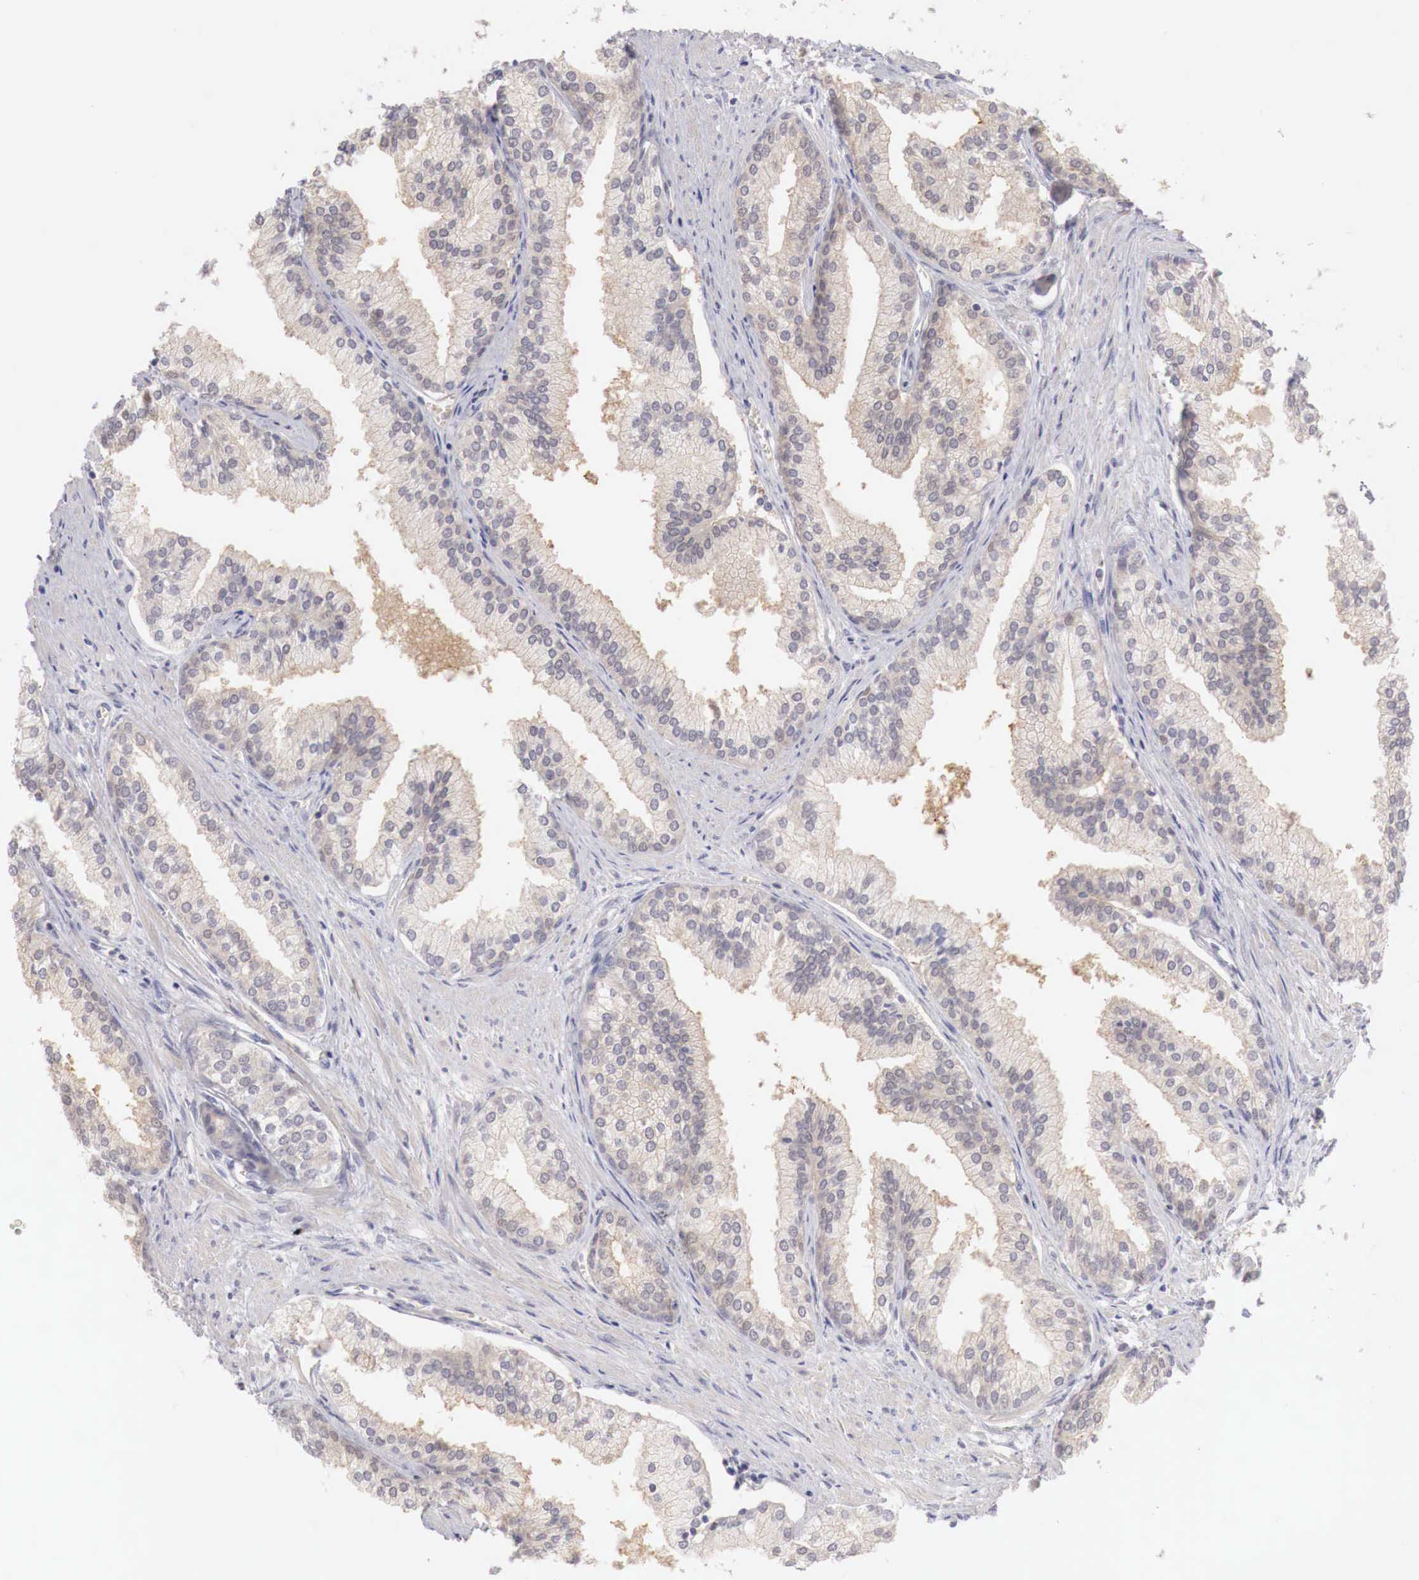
{"staining": {"intensity": "weak", "quantity": "25%-75%", "location": "cytoplasmic/membranous"}, "tissue": "prostate", "cell_type": "Glandular cells", "image_type": "normal", "snomed": [{"axis": "morphology", "description": "Normal tissue, NOS"}, {"axis": "topography", "description": "Prostate"}], "caption": "A brown stain labels weak cytoplasmic/membranous staining of a protein in glandular cells of normal human prostate.", "gene": "GATA1", "patient": {"sex": "male", "age": 68}}